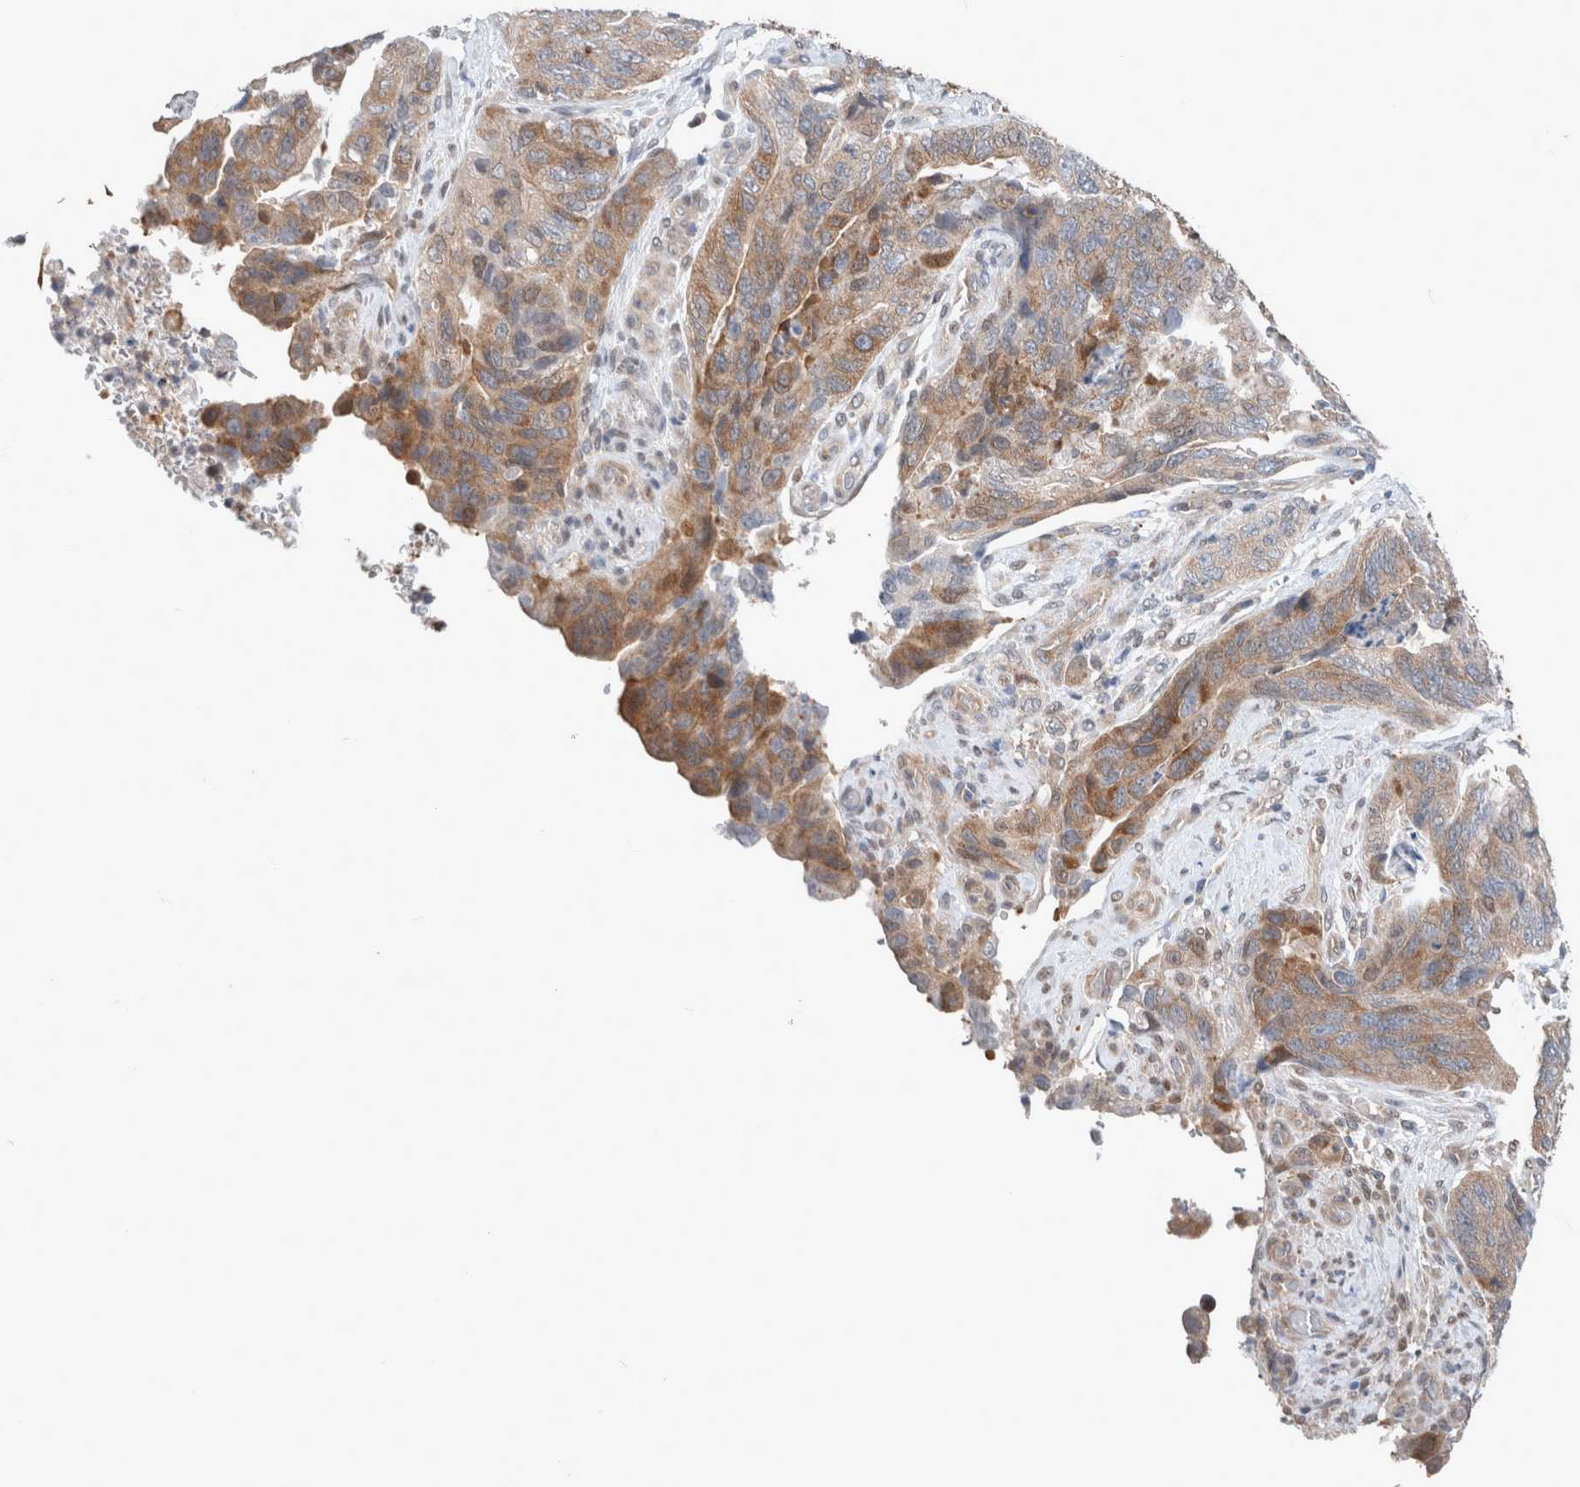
{"staining": {"intensity": "moderate", "quantity": ">75%", "location": "cytoplasmic/membranous"}, "tissue": "stomach cancer", "cell_type": "Tumor cells", "image_type": "cancer", "snomed": [{"axis": "morphology", "description": "Adenocarcinoma, NOS"}, {"axis": "topography", "description": "Stomach"}], "caption": "Adenocarcinoma (stomach) stained with DAB immunohistochemistry (IHC) shows medium levels of moderate cytoplasmic/membranous expression in about >75% of tumor cells.", "gene": "XPNPEP1", "patient": {"sex": "female", "age": 89}}